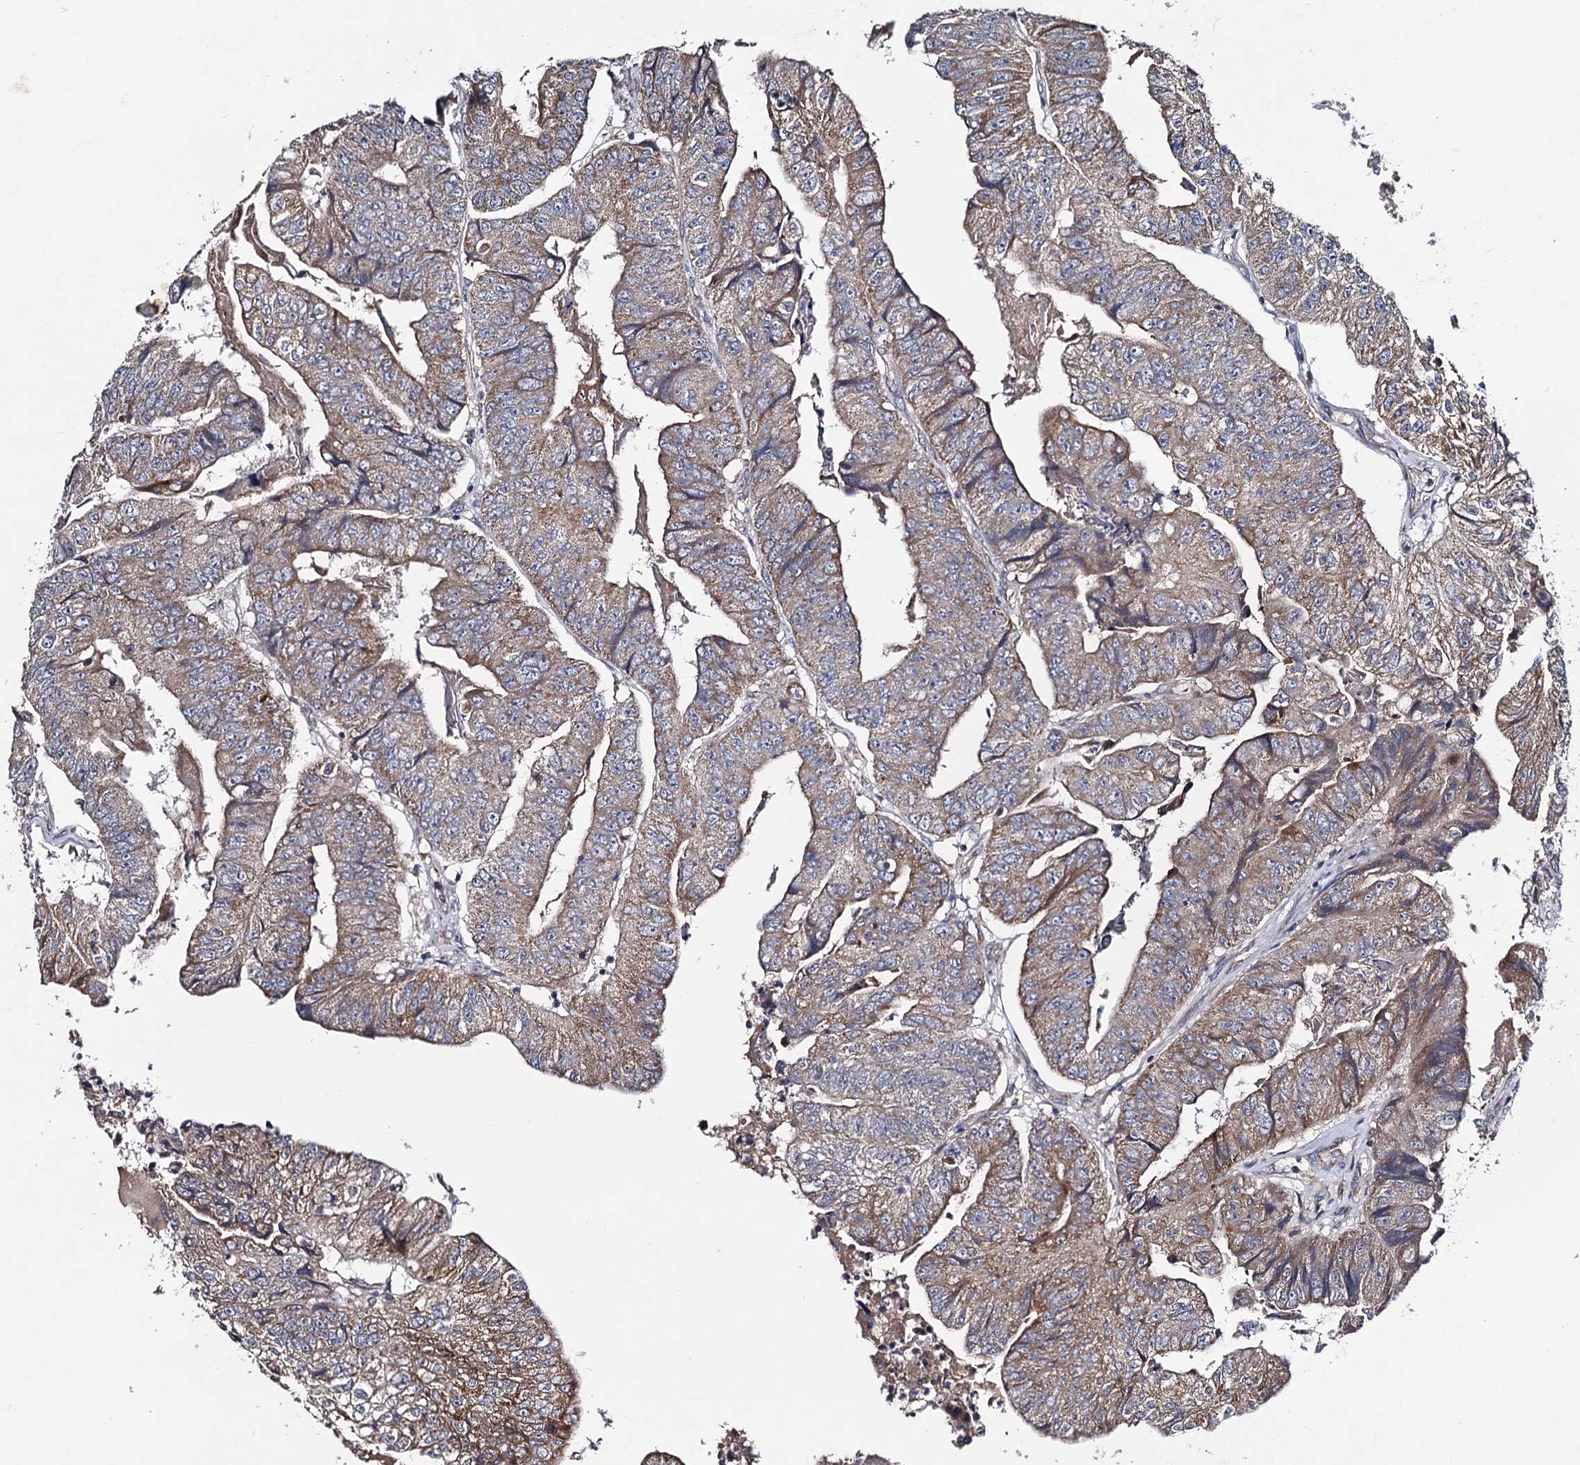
{"staining": {"intensity": "moderate", "quantity": ">75%", "location": "cytoplasmic/membranous"}, "tissue": "colorectal cancer", "cell_type": "Tumor cells", "image_type": "cancer", "snomed": [{"axis": "morphology", "description": "Adenocarcinoma, NOS"}, {"axis": "topography", "description": "Colon"}], "caption": "Protein staining exhibits moderate cytoplasmic/membranous staining in approximately >75% of tumor cells in colorectal adenocarcinoma.", "gene": "VPS37D", "patient": {"sex": "female", "age": 67}}